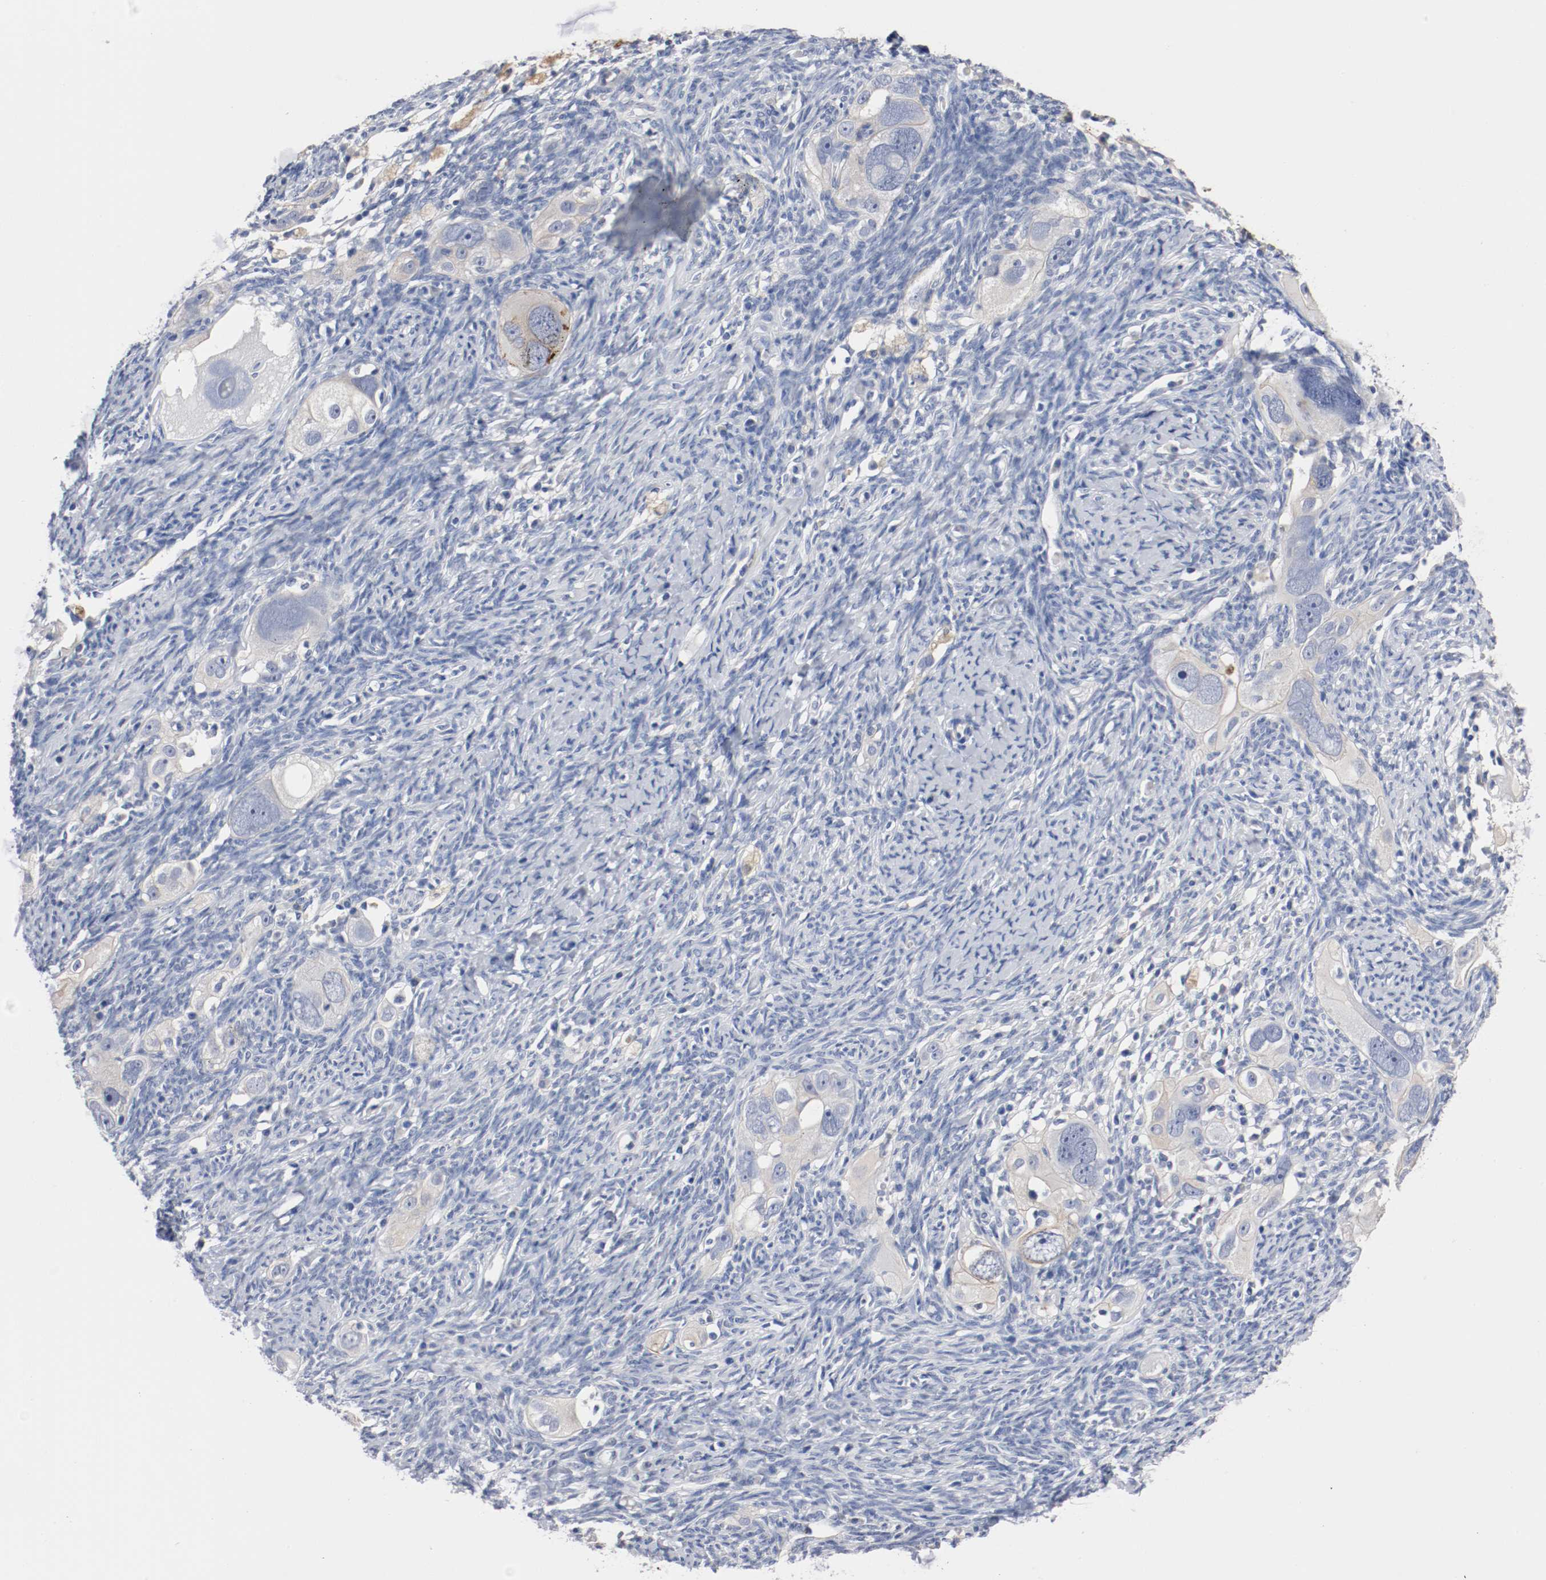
{"staining": {"intensity": "weak", "quantity": "25%-75%", "location": "cytoplasmic/membranous"}, "tissue": "ovarian cancer", "cell_type": "Tumor cells", "image_type": "cancer", "snomed": [{"axis": "morphology", "description": "Normal tissue, NOS"}, {"axis": "morphology", "description": "Cystadenocarcinoma, serous, NOS"}, {"axis": "topography", "description": "Ovary"}], "caption": "Immunohistochemistry image of ovarian cancer (serous cystadenocarcinoma) stained for a protein (brown), which exhibits low levels of weak cytoplasmic/membranous staining in about 25%-75% of tumor cells.", "gene": "TNC", "patient": {"sex": "female", "age": 62}}